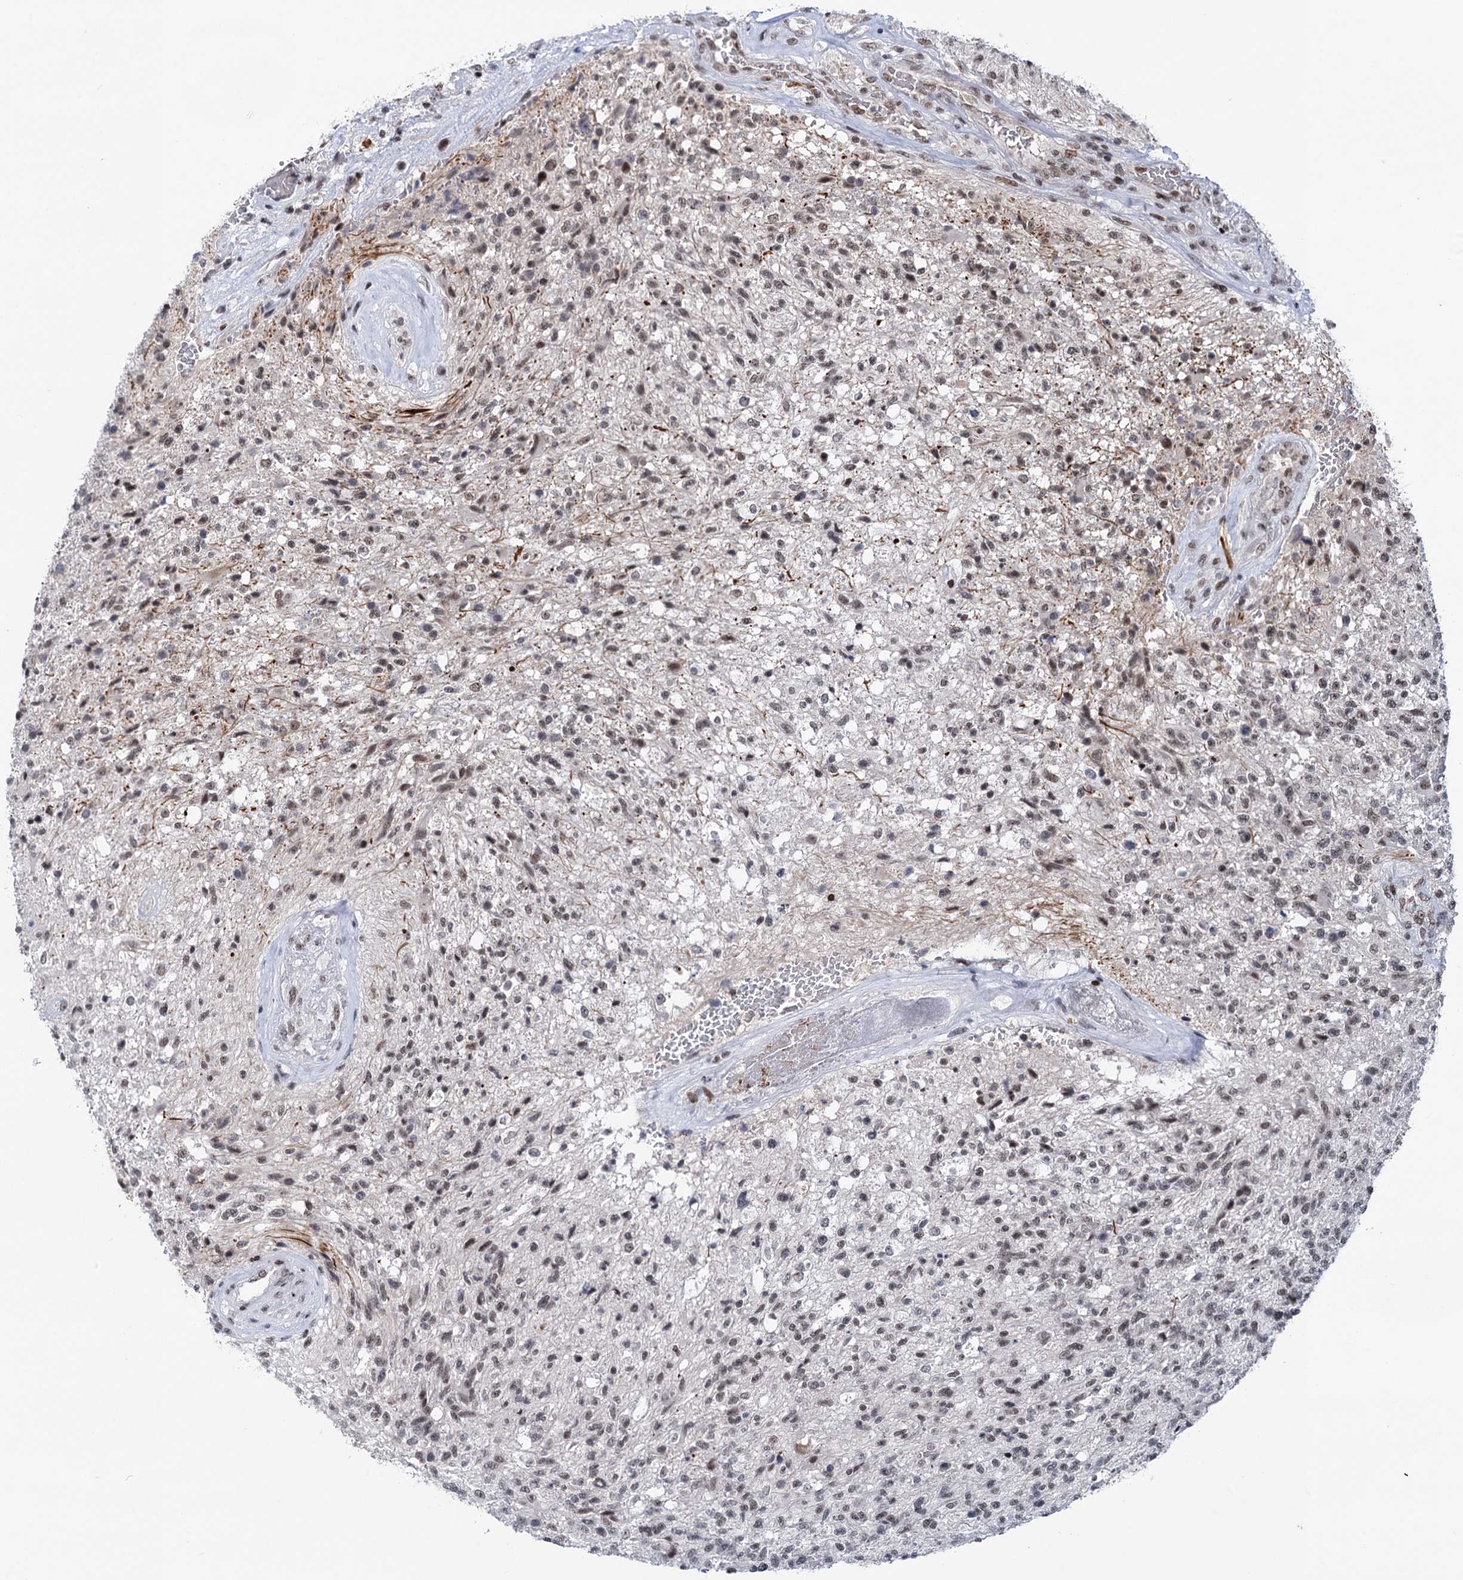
{"staining": {"intensity": "weak", "quantity": "<25%", "location": "nuclear"}, "tissue": "glioma", "cell_type": "Tumor cells", "image_type": "cancer", "snomed": [{"axis": "morphology", "description": "Glioma, malignant, High grade"}, {"axis": "topography", "description": "Brain"}], "caption": "The immunohistochemistry image has no significant staining in tumor cells of glioma tissue. (DAB immunohistochemistry with hematoxylin counter stain).", "gene": "ZCCHC10", "patient": {"sex": "male", "age": 56}}